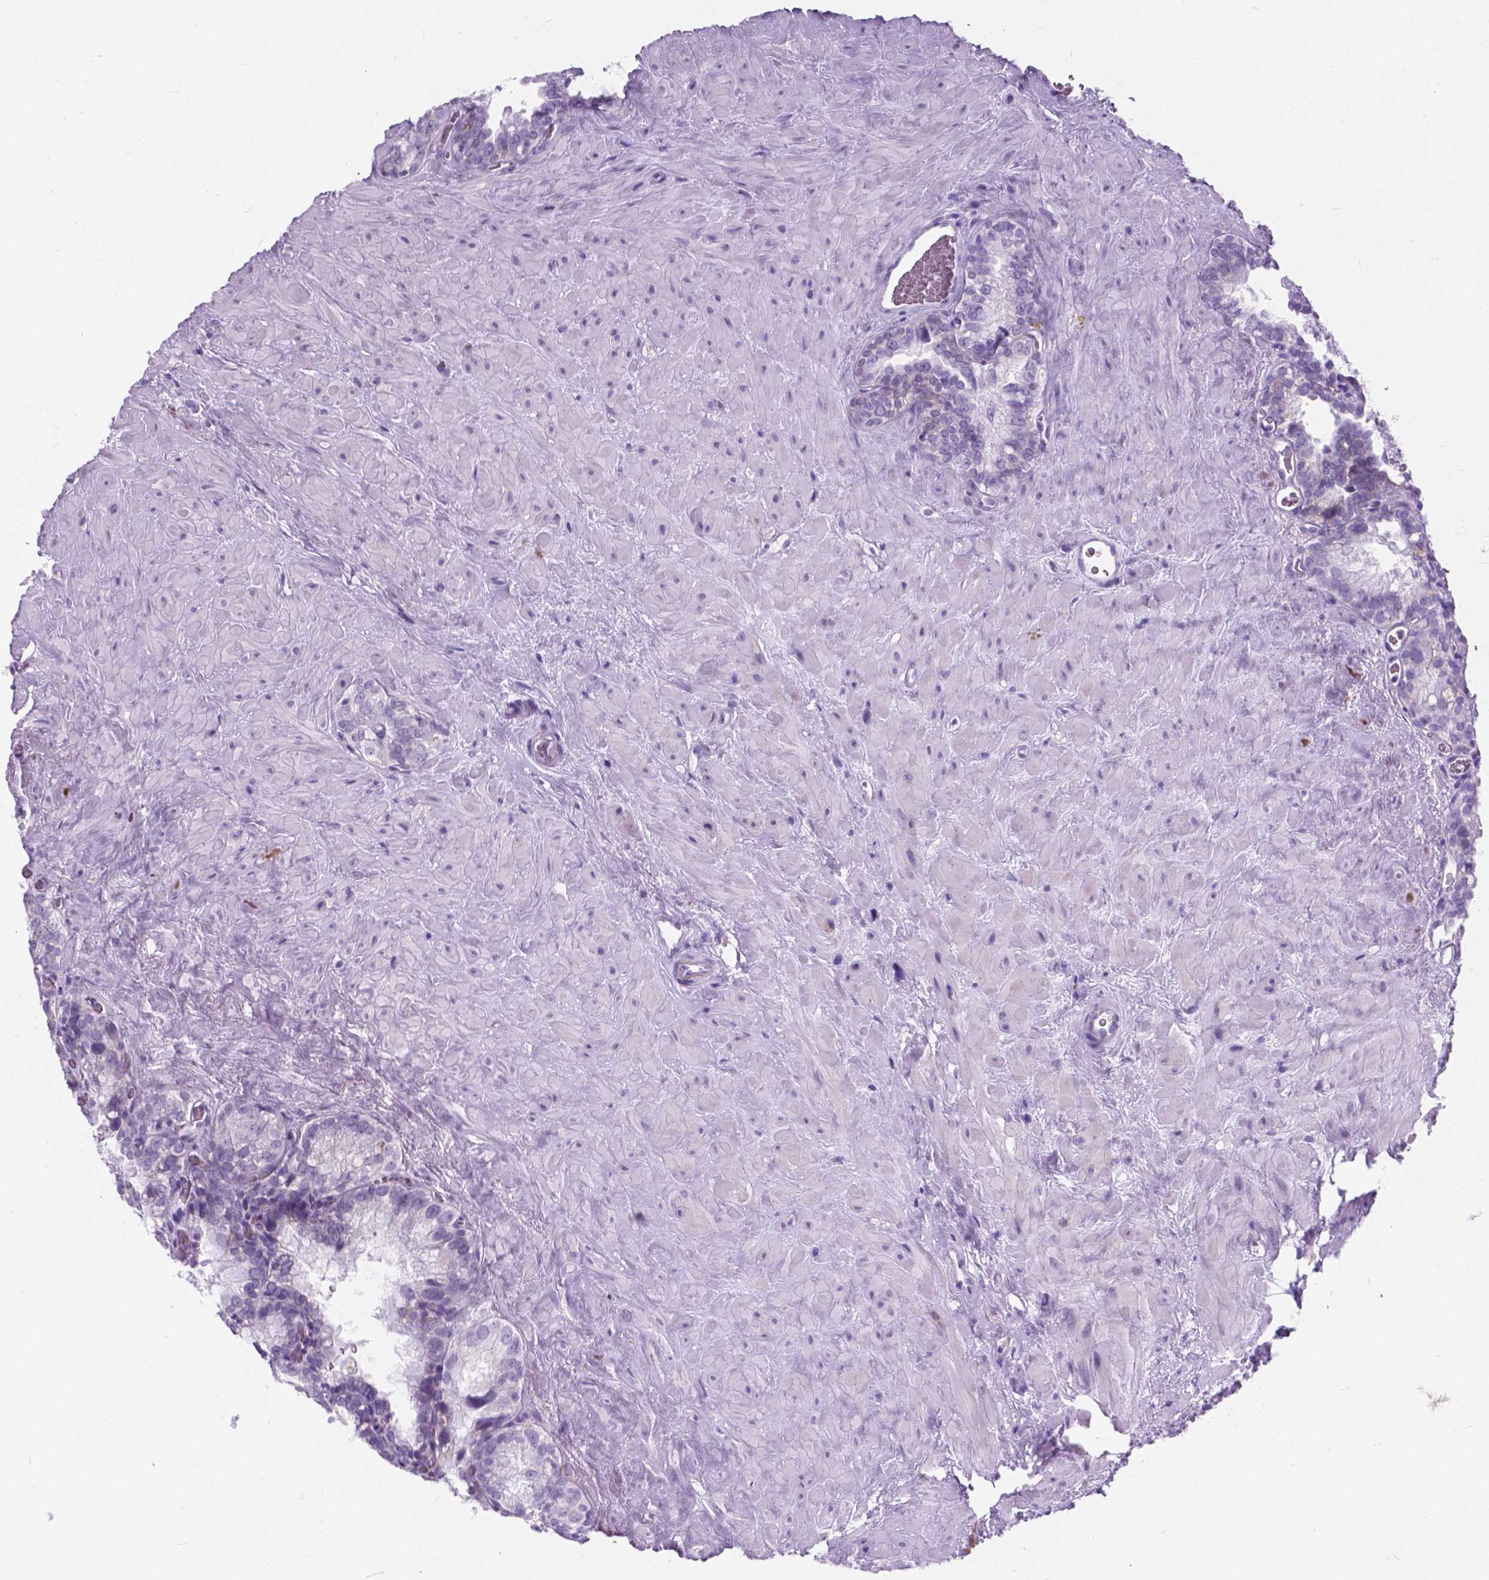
{"staining": {"intensity": "negative", "quantity": "none", "location": "none"}, "tissue": "seminal vesicle", "cell_type": "Glandular cells", "image_type": "normal", "snomed": [{"axis": "morphology", "description": "Normal tissue, NOS"}, {"axis": "topography", "description": "Prostate"}, {"axis": "topography", "description": "Seminal veicle"}], "caption": "Glandular cells show no significant expression in unremarkable seminal vesicle. (IHC, brightfield microscopy, high magnification).", "gene": "KIAA0040", "patient": {"sex": "male", "age": 71}}